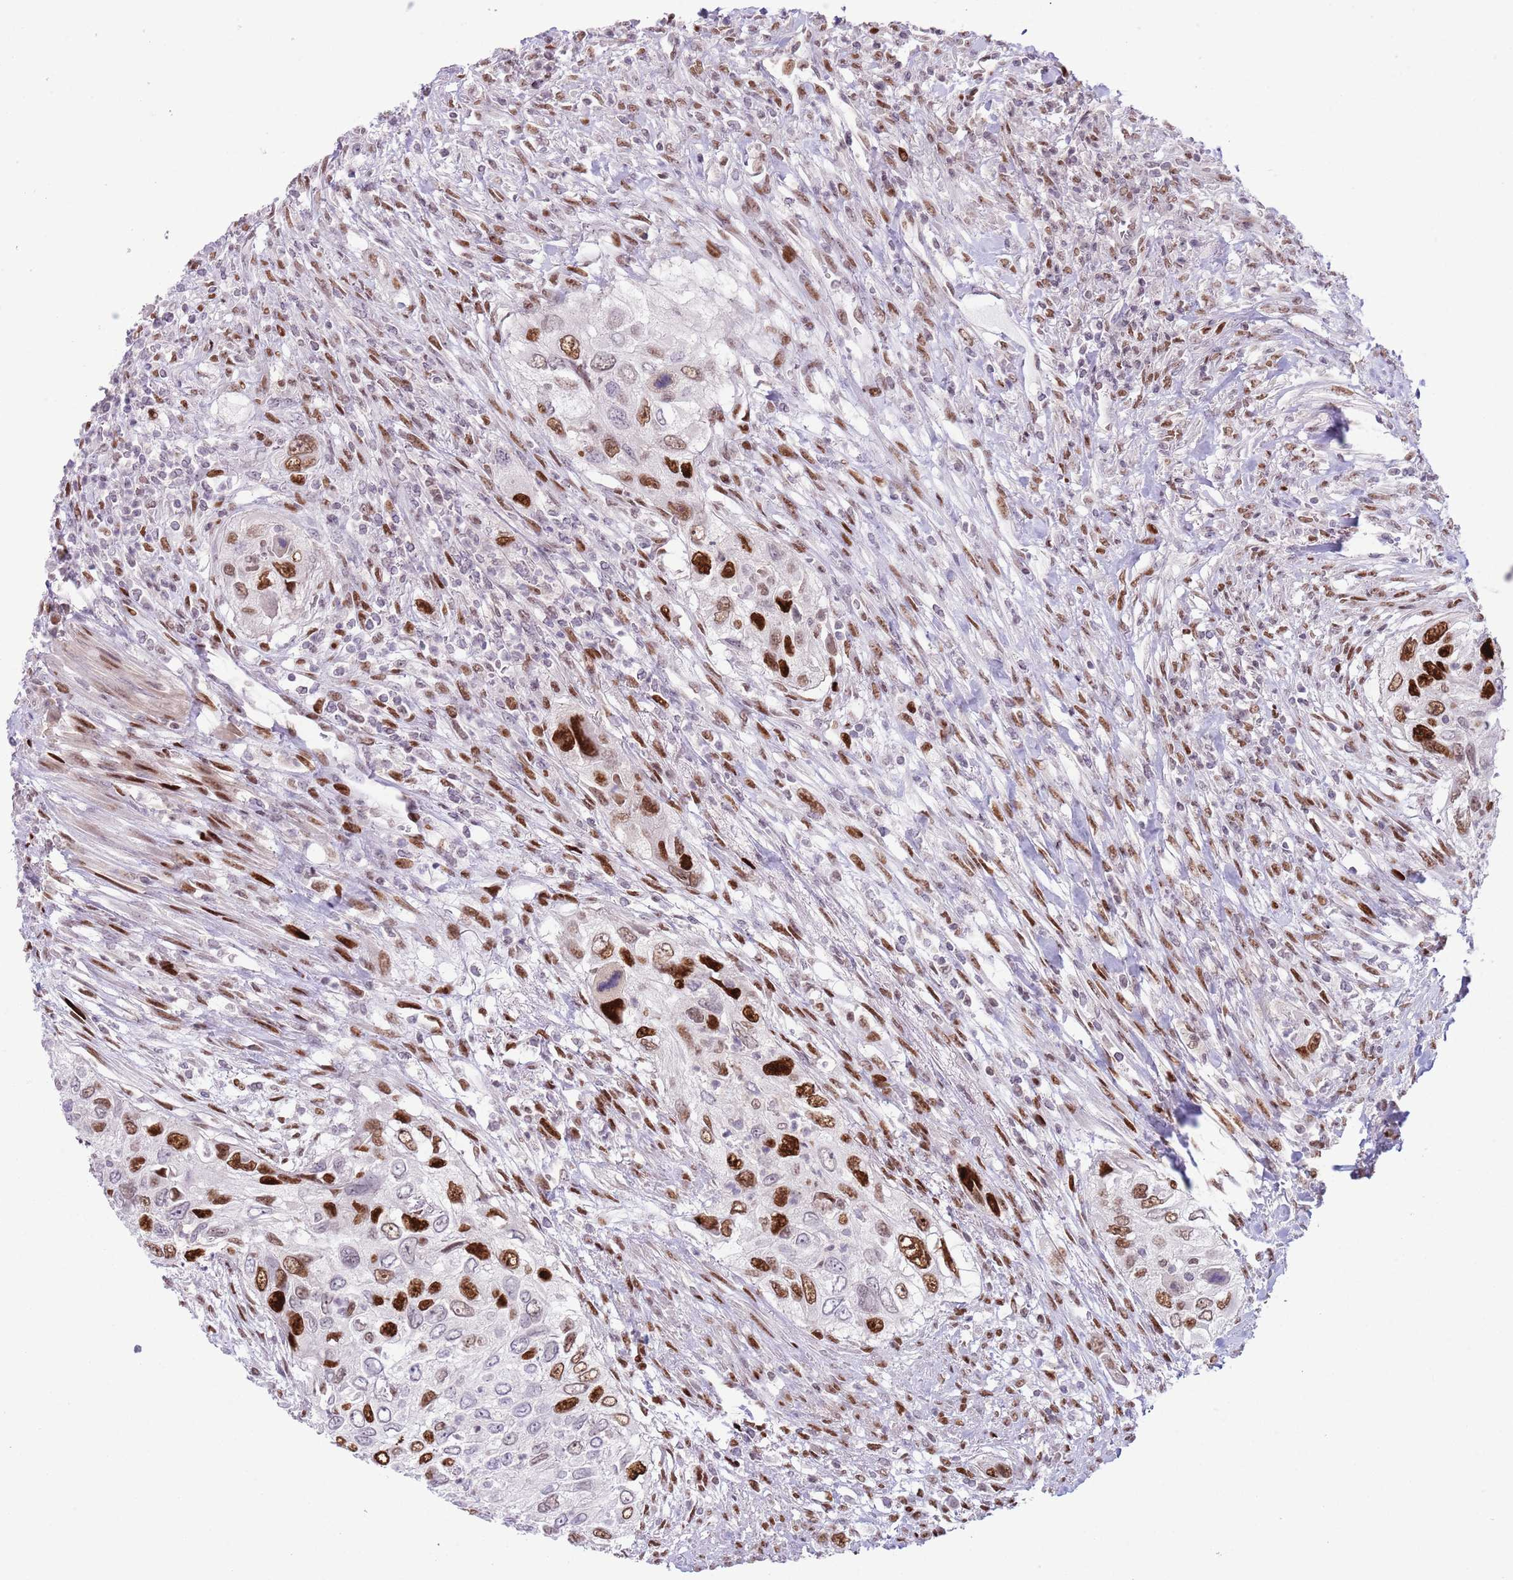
{"staining": {"intensity": "strong", "quantity": "25%-75%", "location": "nuclear"}, "tissue": "urothelial cancer", "cell_type": "Tumor cells", "image_type": "cancer", "snomed": [{"axis": "morphology", "description": "Urothelial carcinoma, High grade"}, {"axis": "topography", "description": "Urinary bladder"}], "caption": "Immunohistochemical staining of high-grade urothelial carcinoma exhibits high levels of strong nuclear protein staining in approximately 25%-75% of tumor cells. (DAB (3,3'-diaminobenzidine) IHC, brown staining for protein, blue staining for nuclei).", "gene": "MFSD10", "patient": {"sex": "female", "age": 60}}